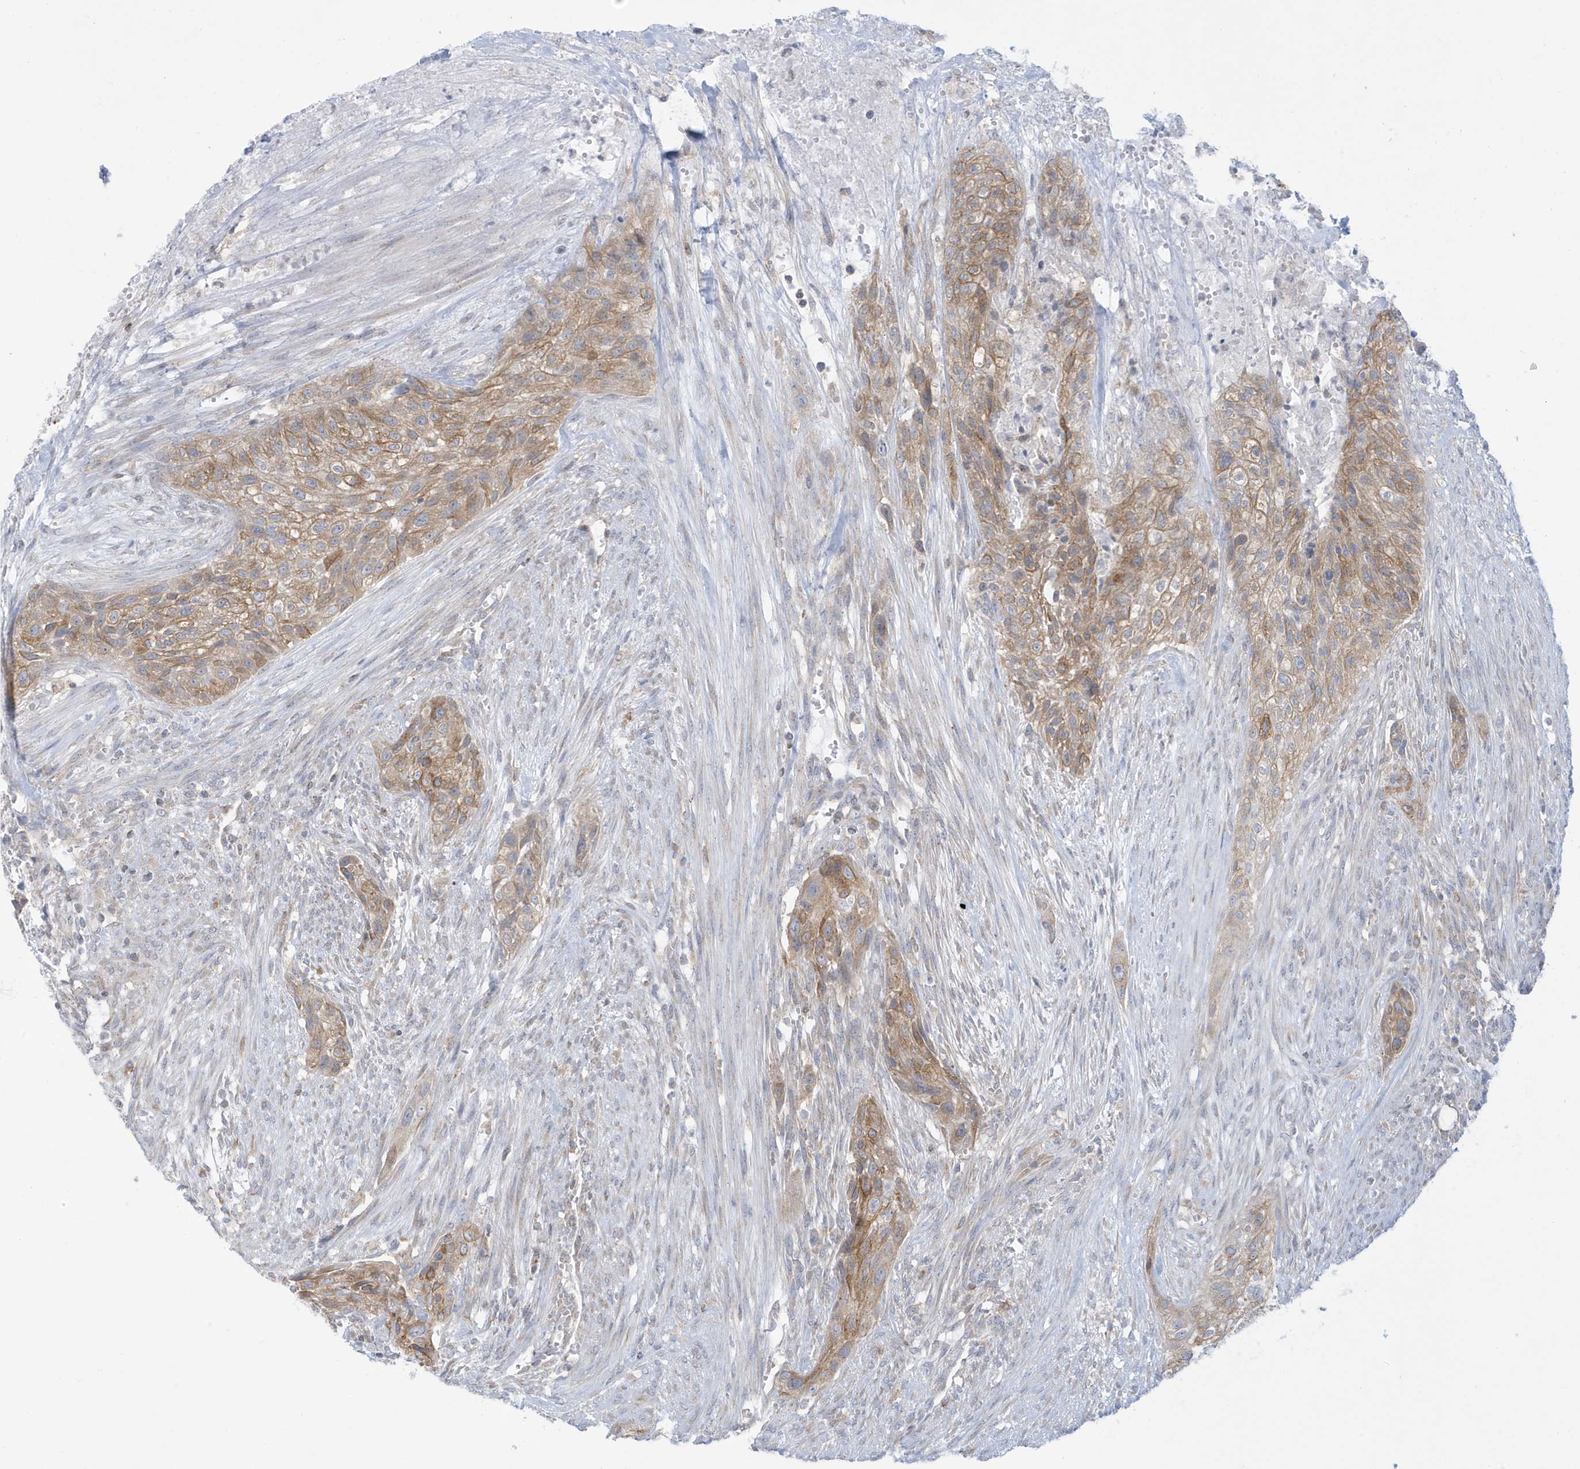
{"staining": {"intensity": "weak", "quantity": ">75%", "location": "cytoplasmic/membranous"}, "tissue": "urothelial cancer", "cell_type": "Tumor cells", "image_type": "cancer", "snomed": [{"axis": "morphology", "description": "Urothelial carcinoma, High grade"}, {"axis": "topography", "description": "Urinary bladder"}], "caption": "This is an image of immunohistochemistry staining of urothelial cancer, which shows weak staining in the cytoplasmic/membranous of tumor cells.", "gene": "SLAMF9", "patient": {"sex": "male", "age": 35}}